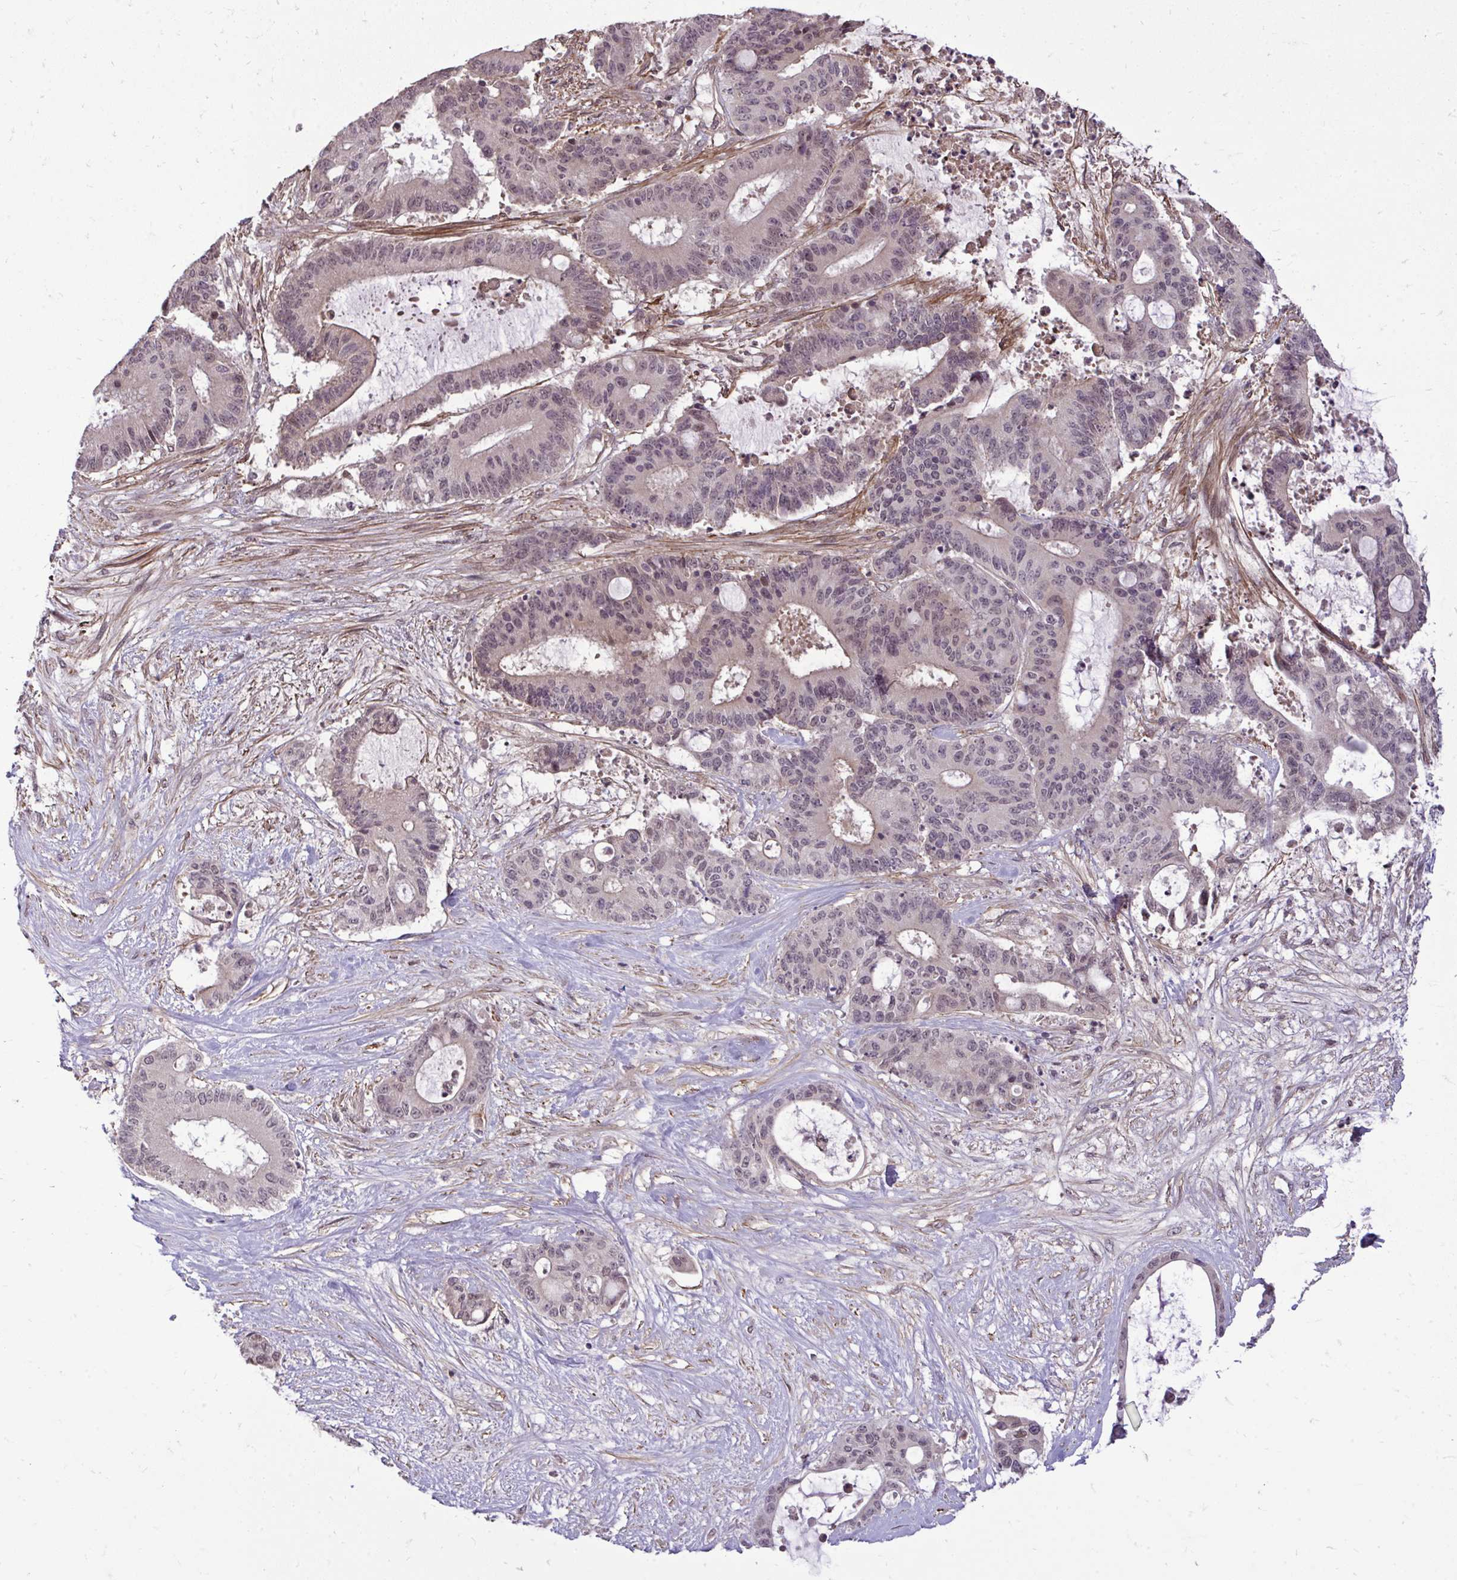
{"staining": {"intensity": "weak", "quantity": "25%-75%", "location": "nuclear"}, "tissue": "liver cancer", "cell_type": "Tumor cells", "image_type": "cancer", "snomed": [{"axis": "morphology", "description": "Normal tissue, NOS"}, {"axis": "morphology", "description": "Cholangiocarcinoma"}, {"axis": "topography", "description": "Liver"}, {"axis": "topography", "description": "Peripheral nerve tissue"}], "caption": "A brown stain labels weak nuclear expression of a protein in liver cholangiocarcinoma tumor cells. The staining was performed using DAB (3,3'-diaminobenzidine), with brown indicating positive protein expression. Nuclei are stained blue with hematoxylin.", "gene": "ZSCAN9", "patient": {"sex": "female", "age": 73}}